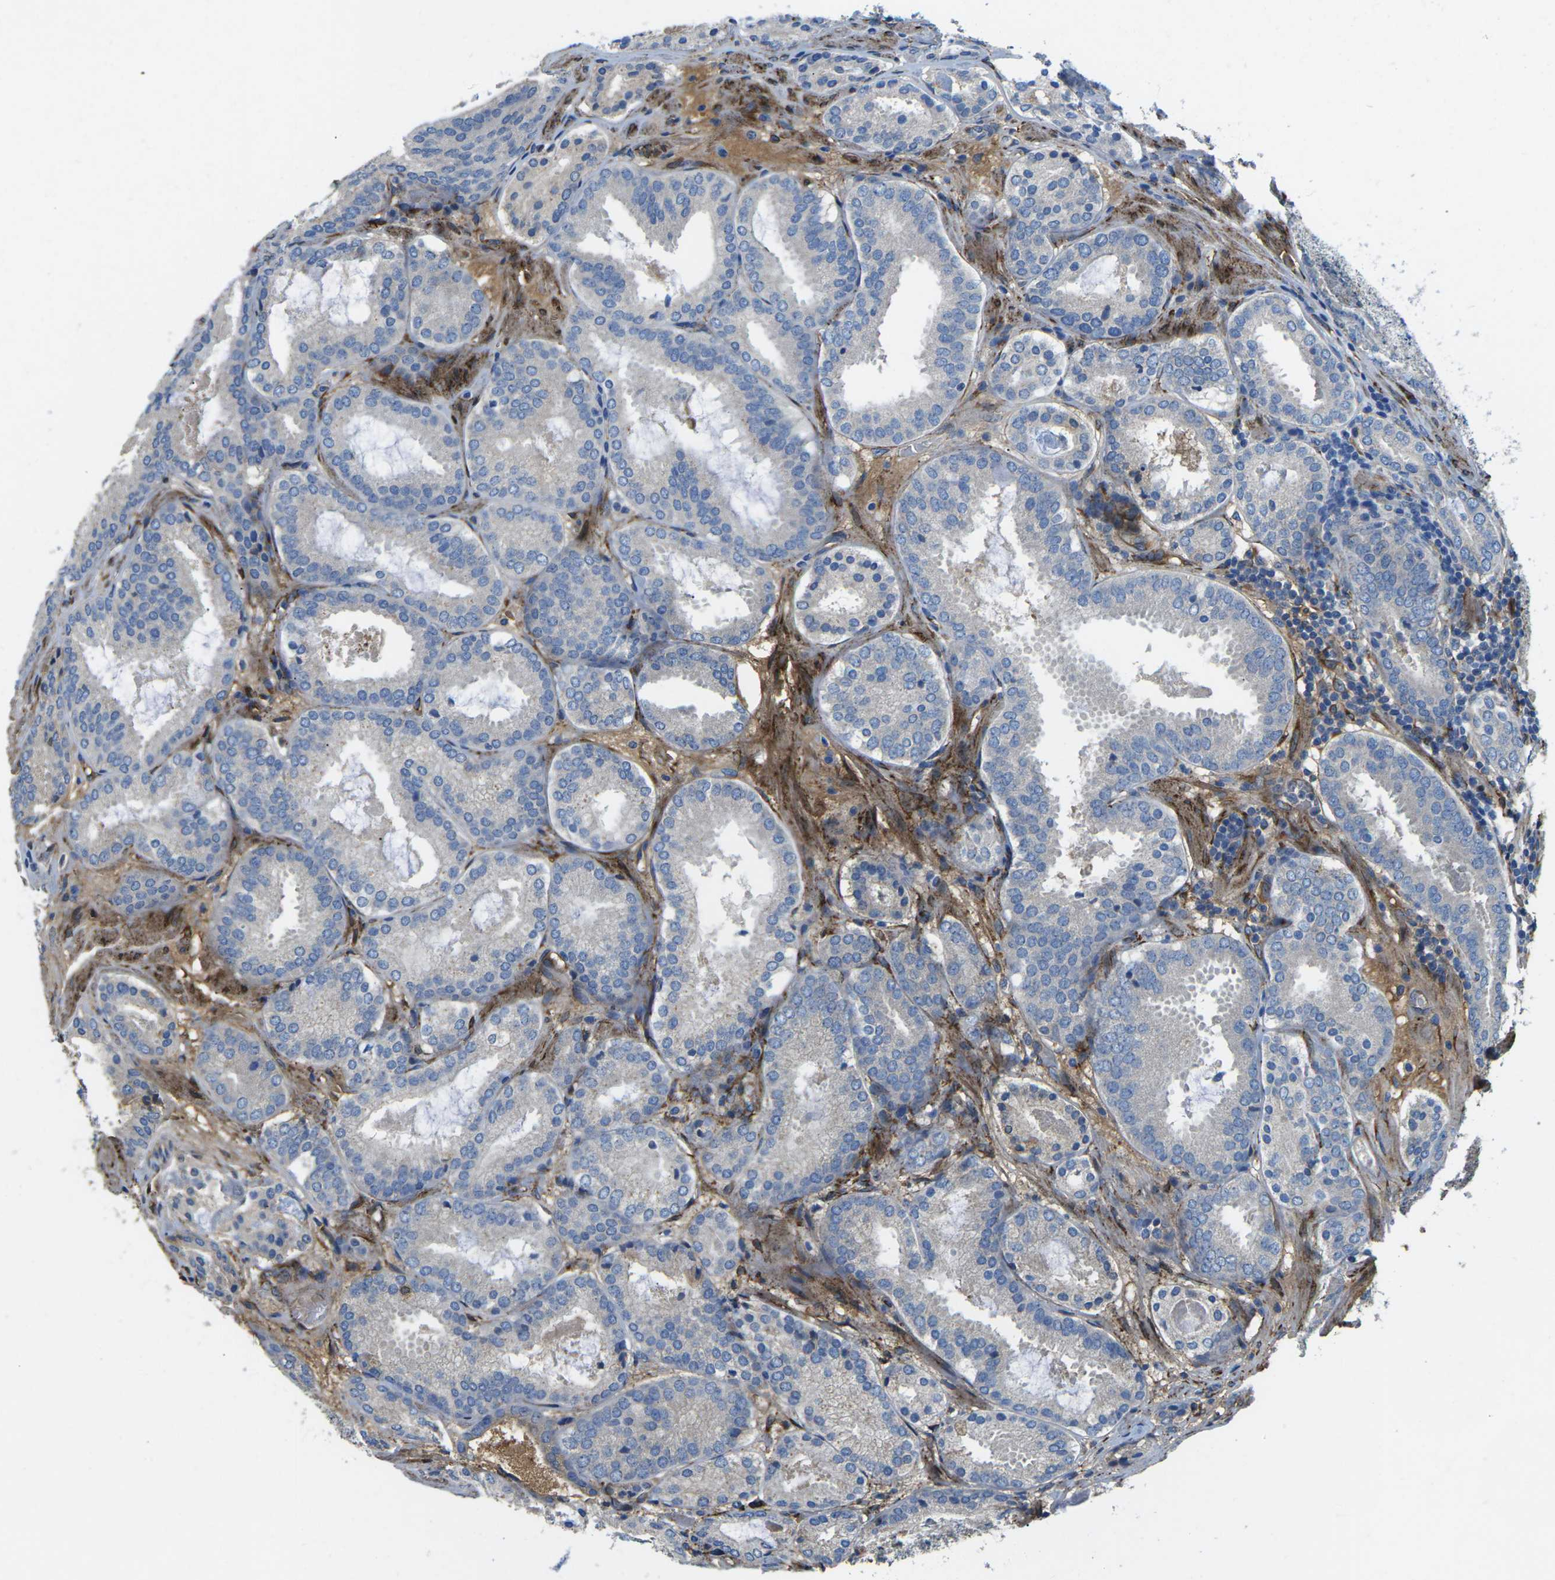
{"staining": {"intensity": "negative", "quantity": "none", "location": "none"}, "tissue": "prostate cancer", "cell_type": "Tumor cells", "image_type": "cancer", "snomed": [{"axis": "morphology", "description": "Adenocarcinoma, Low grade"}, {"axis": "topography", "description": "Prostate"}], "caption": "Tumor cells show no significant positivity in prostate cancer (adenocarcinoma (low-grade)). (Brightfield microscopy of DAB immunohistochemistry (IHC) at high magnification).", "gene": "PDZD8", "patient": {"sex": "male", "age": 69}}